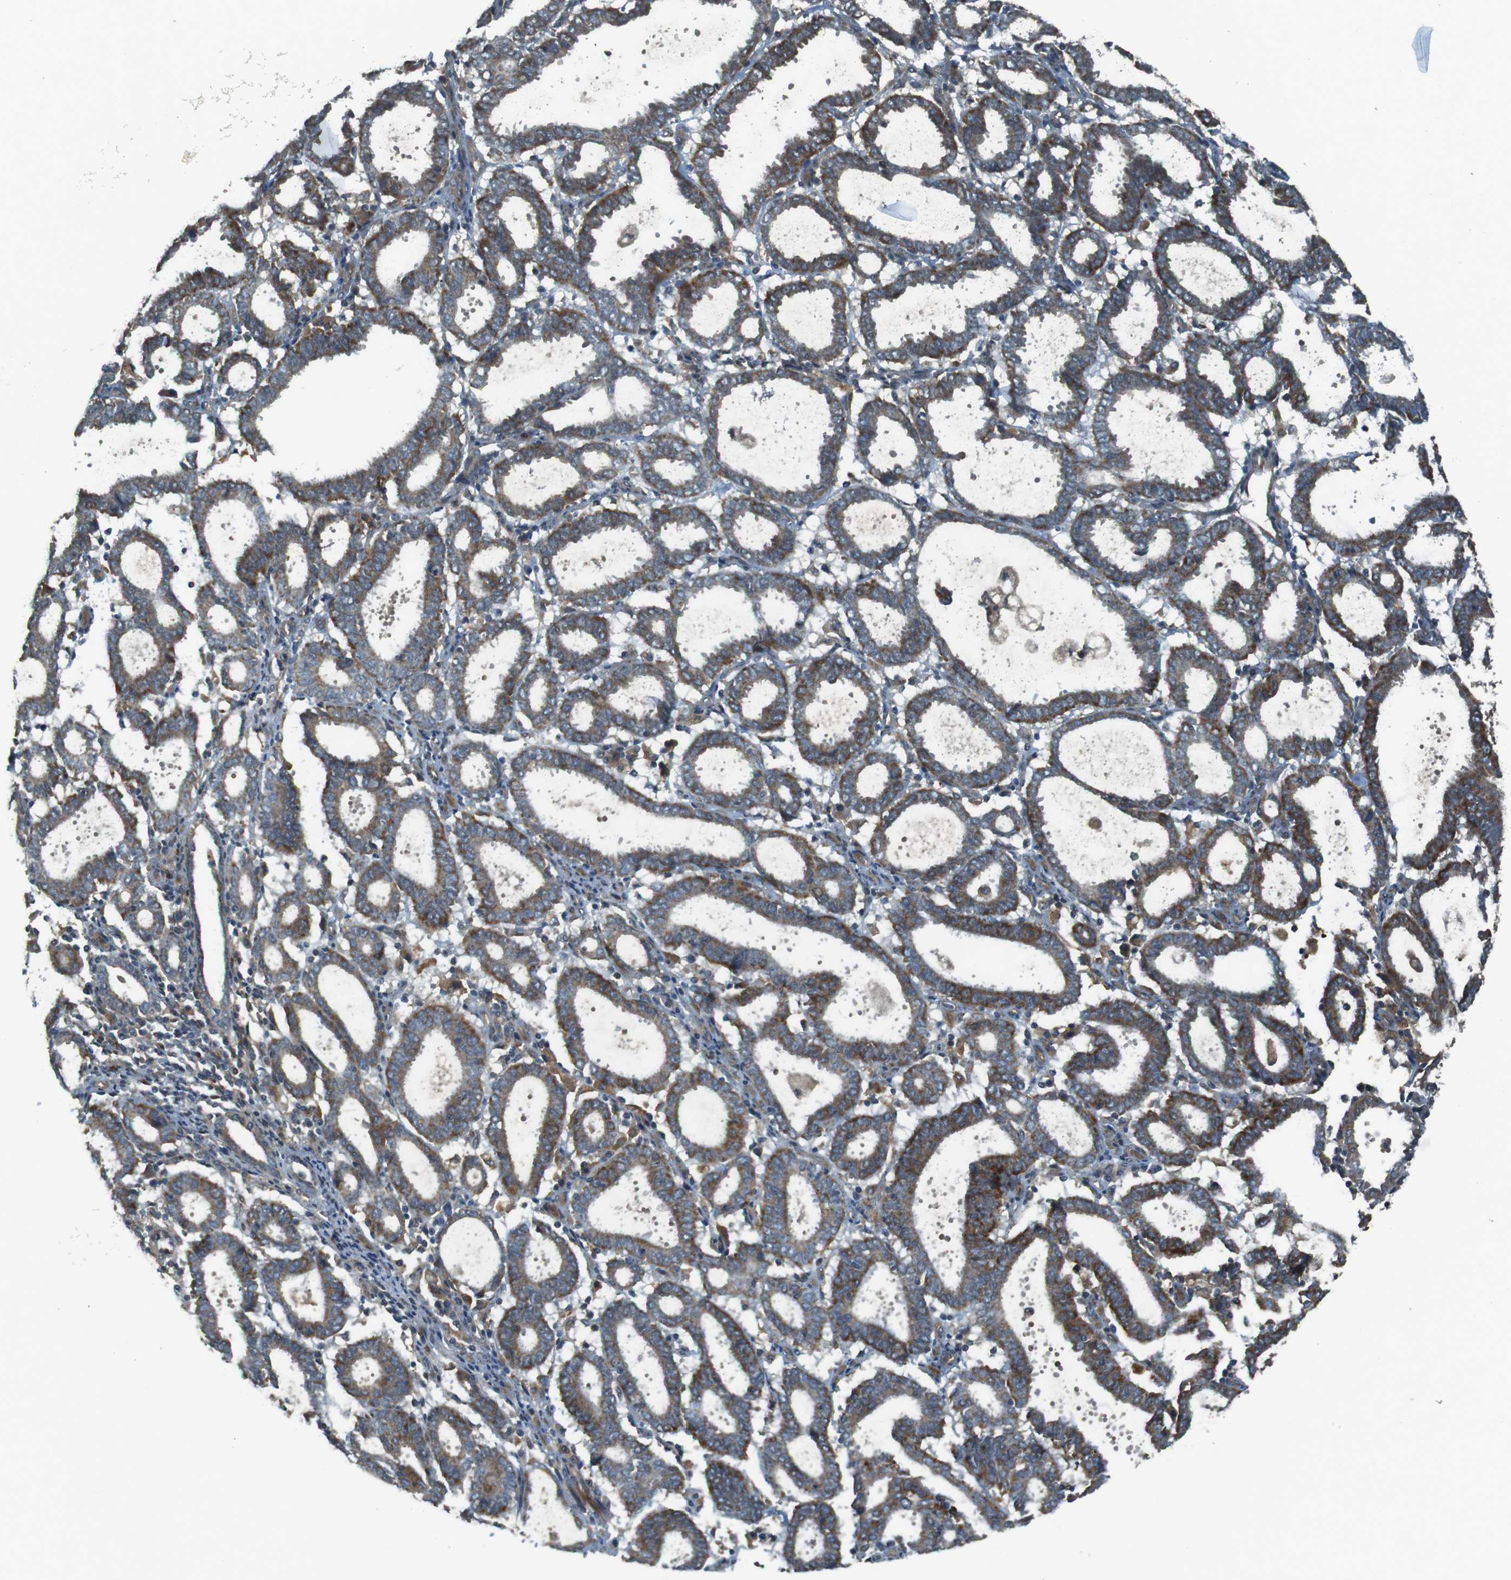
{"staining": {"intensity": "moderate", "quantity": ">75%", "location": "cytoplasmic/membranous"}, "tissue": "endometrial cancer", "cell_type": "Tumor cells", "image_type": "cancer", "snomed": [{"axis": "morphology", "description": "Adenocarcinoma, NOS"}, {"axis": "topography", "description": "Uterus"}], "caption": "An immunohistochemistry micrograph of tumor tissue is shown. Protein staining in brown shows moderate cytoplasmic/membranous positivity in endometrial adenocarcinoma within tumor cells.", "gene": "IFFO2", "patient": {"sex": "female", "age": 83}}